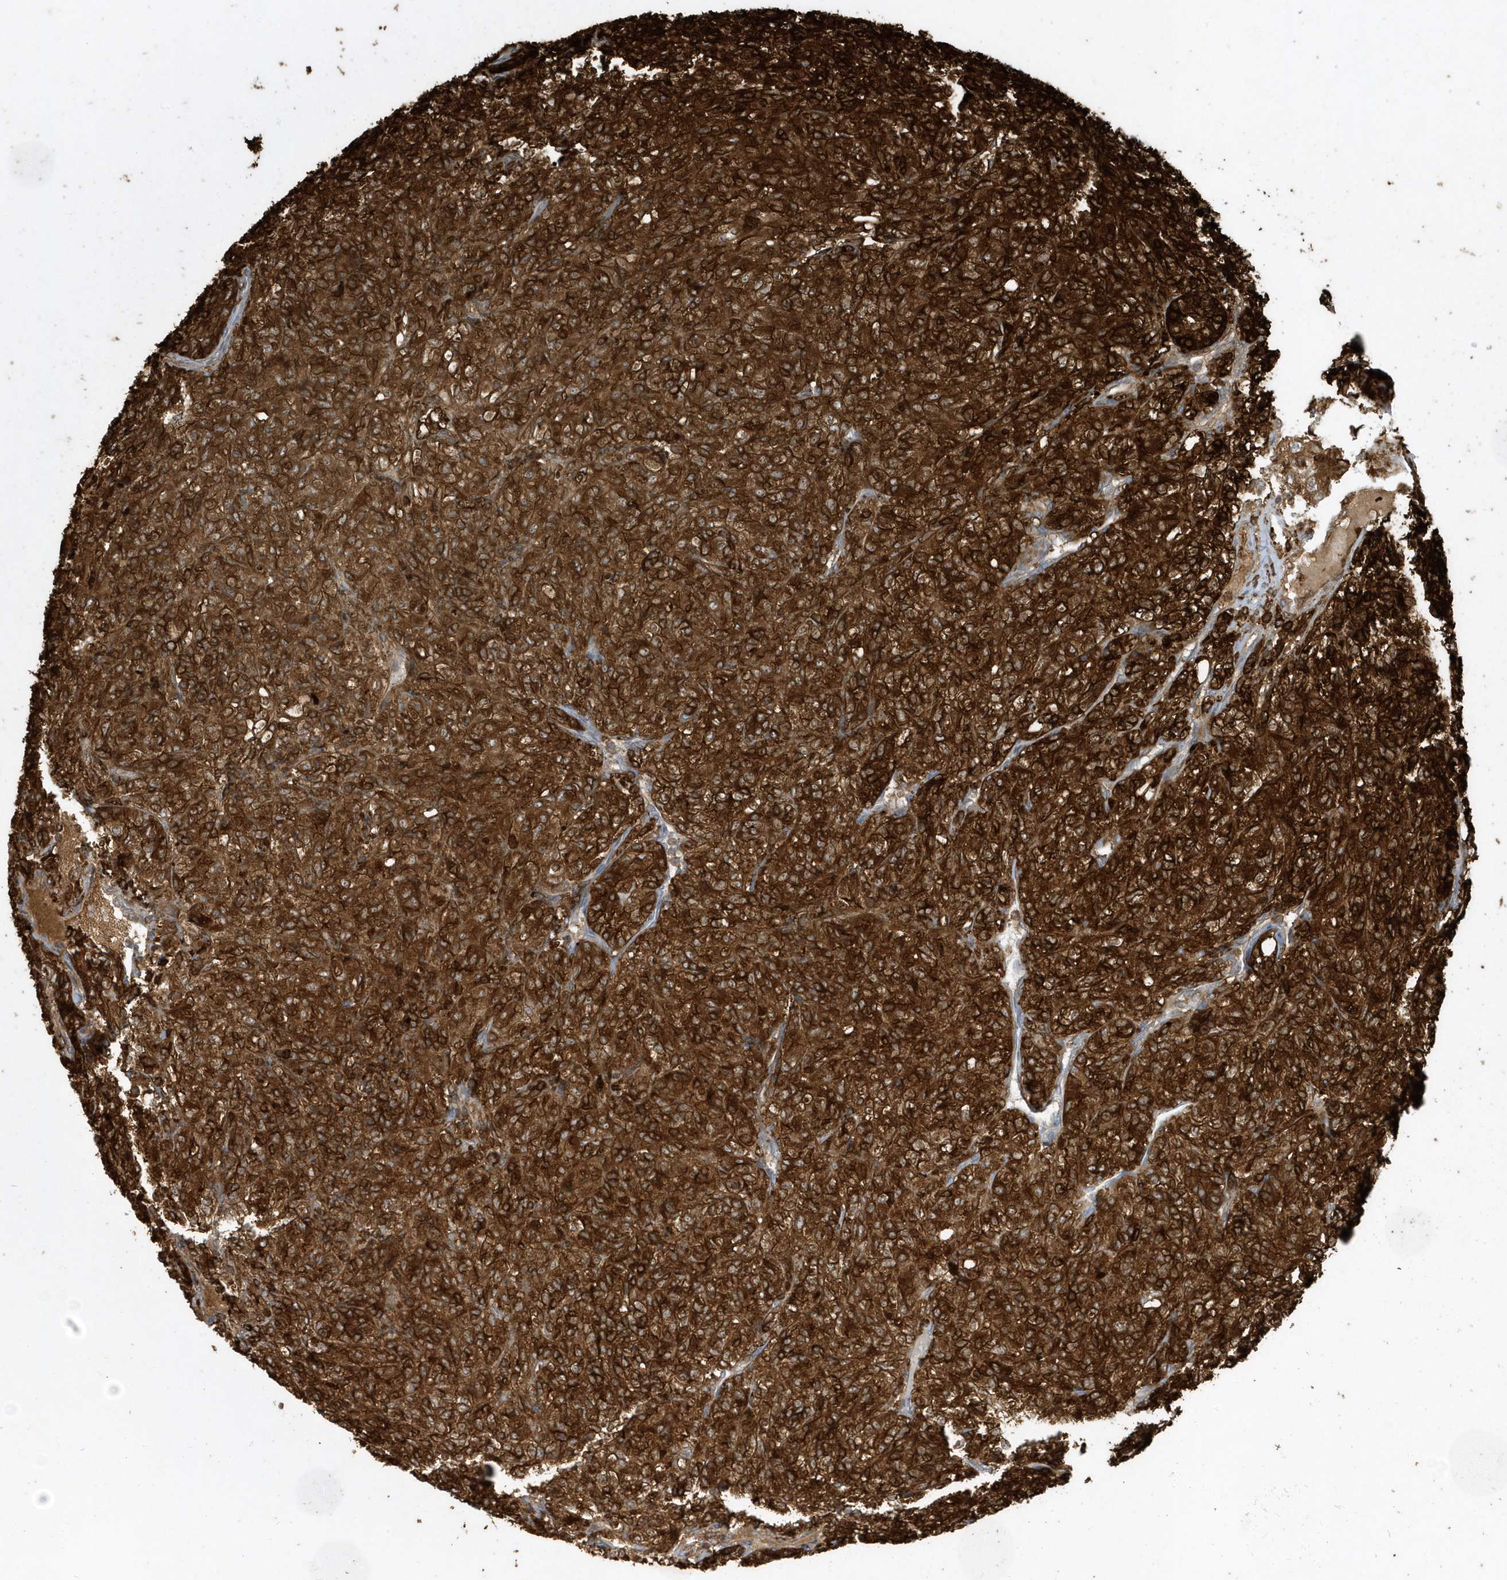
{"staining": {"intensity": "strong", "quantity": ">75%", "location": "cytoplasmic/membranous"}, "tissue": "renal cancer", "cell_type": "Tumor cells", "image_type": "cancer", "snomed": [{"axis": "morphology", "description": "Adenocarcinoma, NOS"}, {"axis": "topography", "description": "Kidney"}], "caption": "Renal adenocarcinoma stained for a protein (brown) exhibits strong cytoplasmic/membranous positive expression in approximately >75% of tumor cells.", "gene": "CLCN6", "patient": {"sex": "male", "age": 77}}